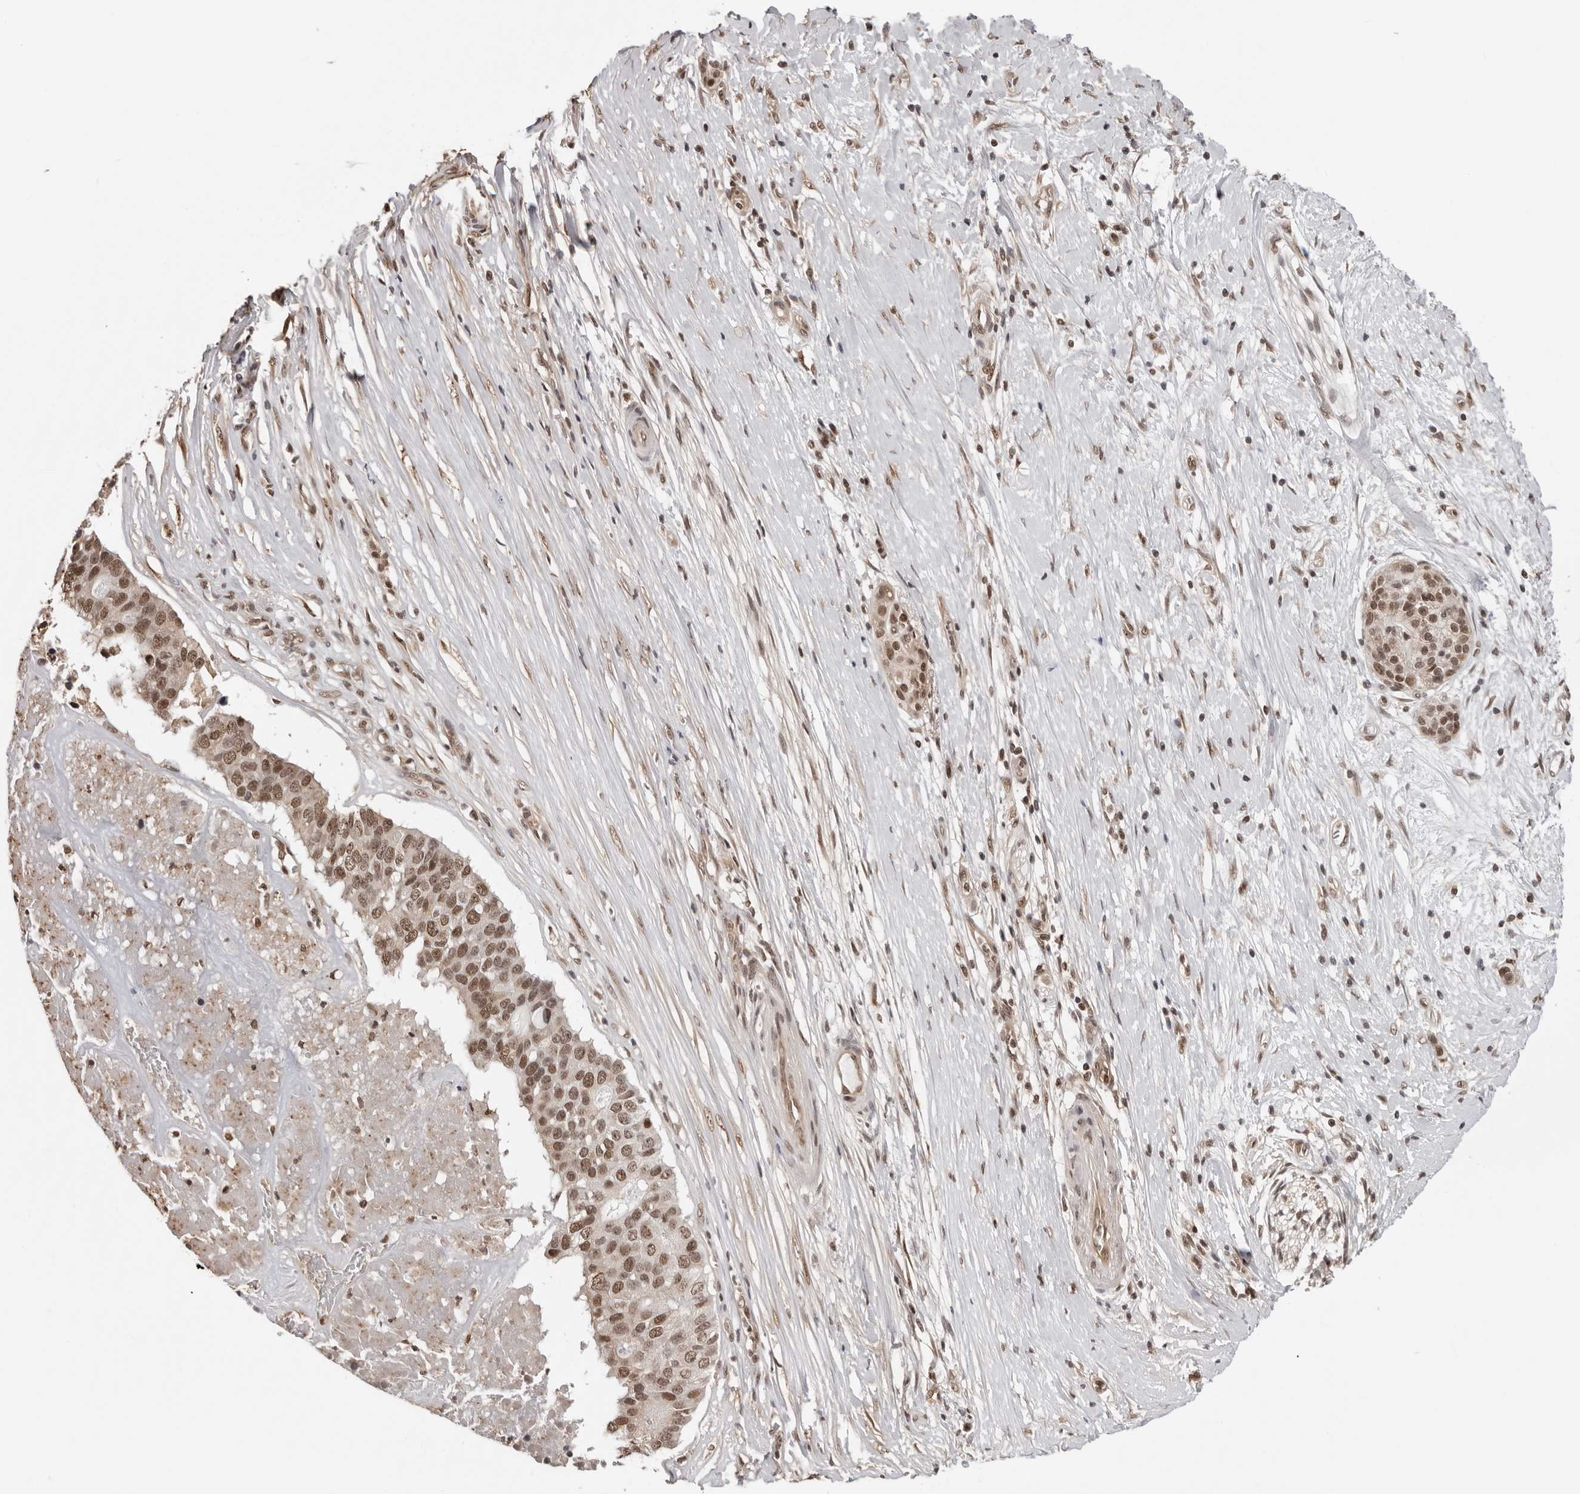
{"staining": {"intensity": "moderate", "quantity": "25%-75%", "location": "nuclear"}, "tissue": "pancreatic cancer", "cell_type": "Tumor cells", "image_type": "cancer", "snomed": [{"axis": "morphology", "description": "Adenocarcinoma, NOS"}, {"axis": "topography", "description": "Pancreas"}], "caption": "Protein expression analysis of human adenocarcinoma (pancreatic) reveals moderate nuclear staining in about 25%-75% of tumor cells. (DAB (3,3'-diaminobenzidine) IHC, brown staining for protein, blue staining for nuclei).", "gene": "SDE2", "patient": {"sex": "male", "age": 50}}